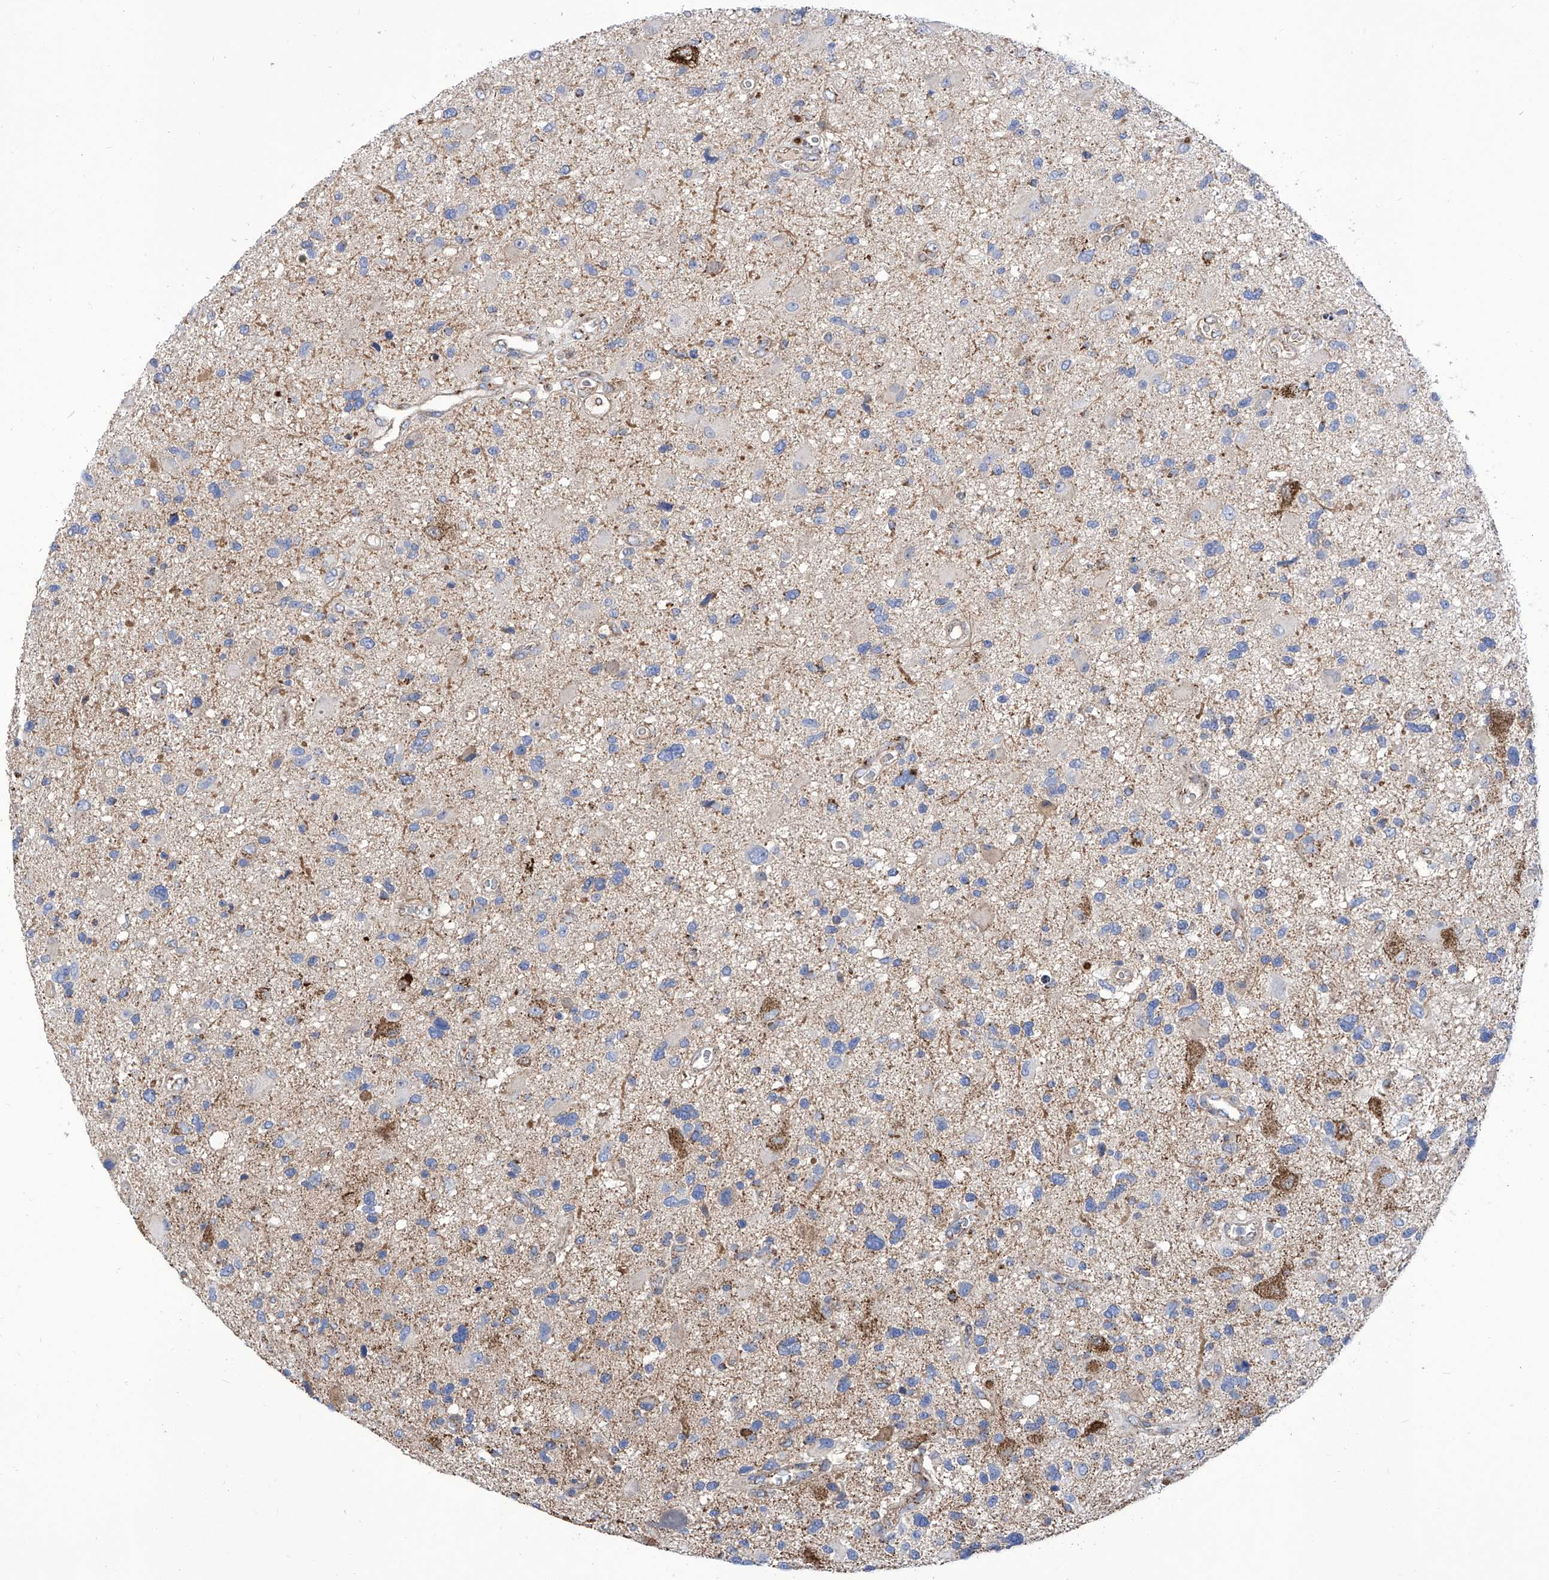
{"staining": {"intensity": "negative", "quantity": "none", "location": "none"}, "tissue": "glioma", "cell_type": "Tumor cells", "image_type": "cancer", "snomed": [{"axis": "morphology", "description": "Glioma, malignant, High grade"}, {"axis": "topography", "description": "Brain"}], "caption": "Image shows no significant protein staining in tumor cells of glioma. (Stains: DAB immunohistochemistry with hematoxylin counter stain, Microscopy: brightfield microscopy at high magnification).", "gene": "SRBD1", "patient": {"sex": "male", "age": 33}}